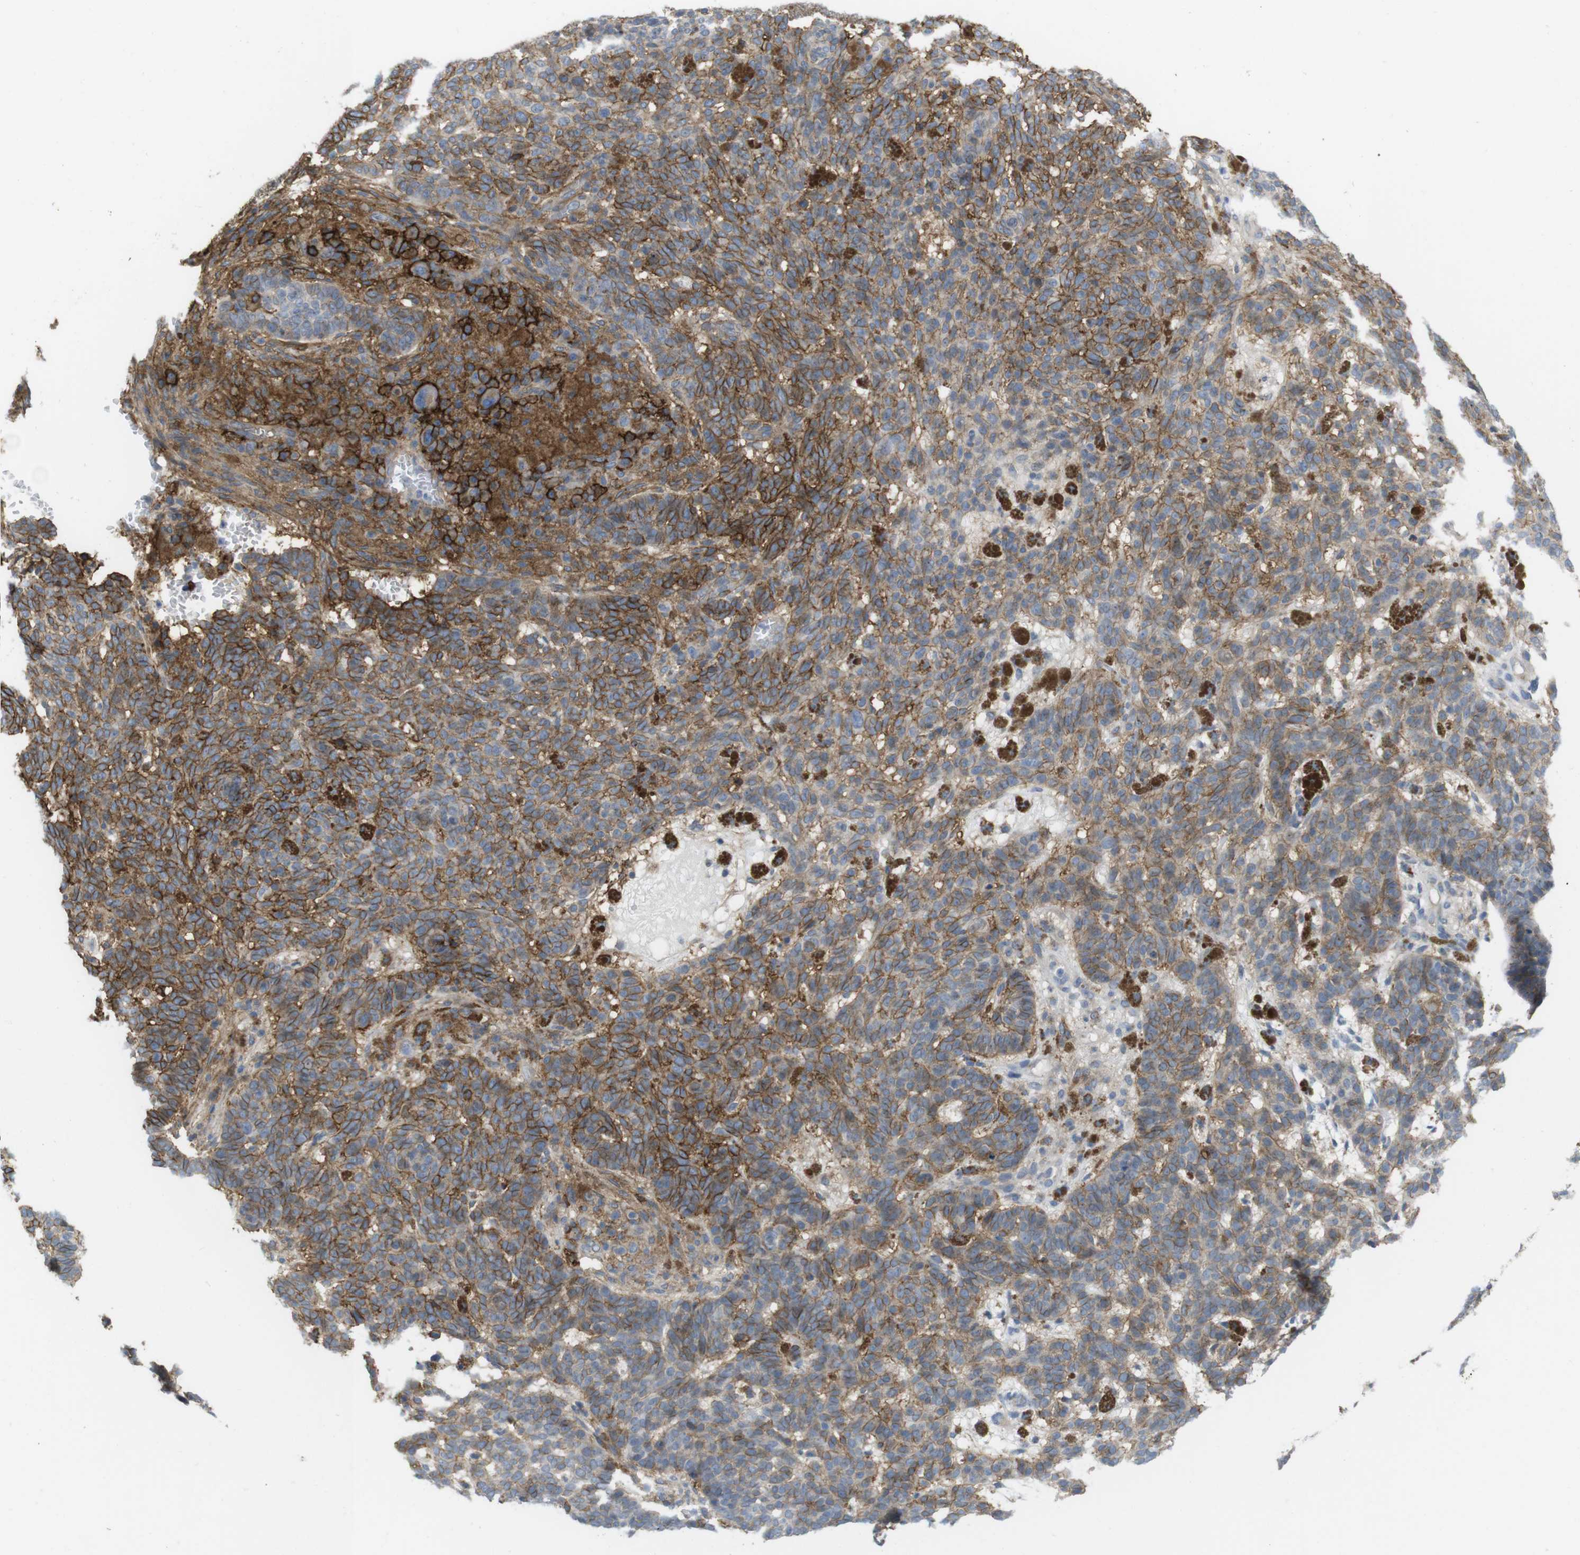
{"staining": {"intensity": "strong", "quantity": "25%-75%", "location": "cytoplasmic/membranous"}, "tissue": "skin cancer", "cell_type": "Tumor cells", "image_type": "cancer", "snomed": [{"axis": "morphology", "description": "Basal cell carcinoma"}, {"axis": "topography", "description": "Skin"}], "caption": "Protein staining of skin cancer tissue shows strong cytoplasmic/membranous staining in approximately 25%-75% of tumor cells. Nuclei are stained in blue.", "gene": "CCR6", "patient": {"sex": "male", "age": 85}}